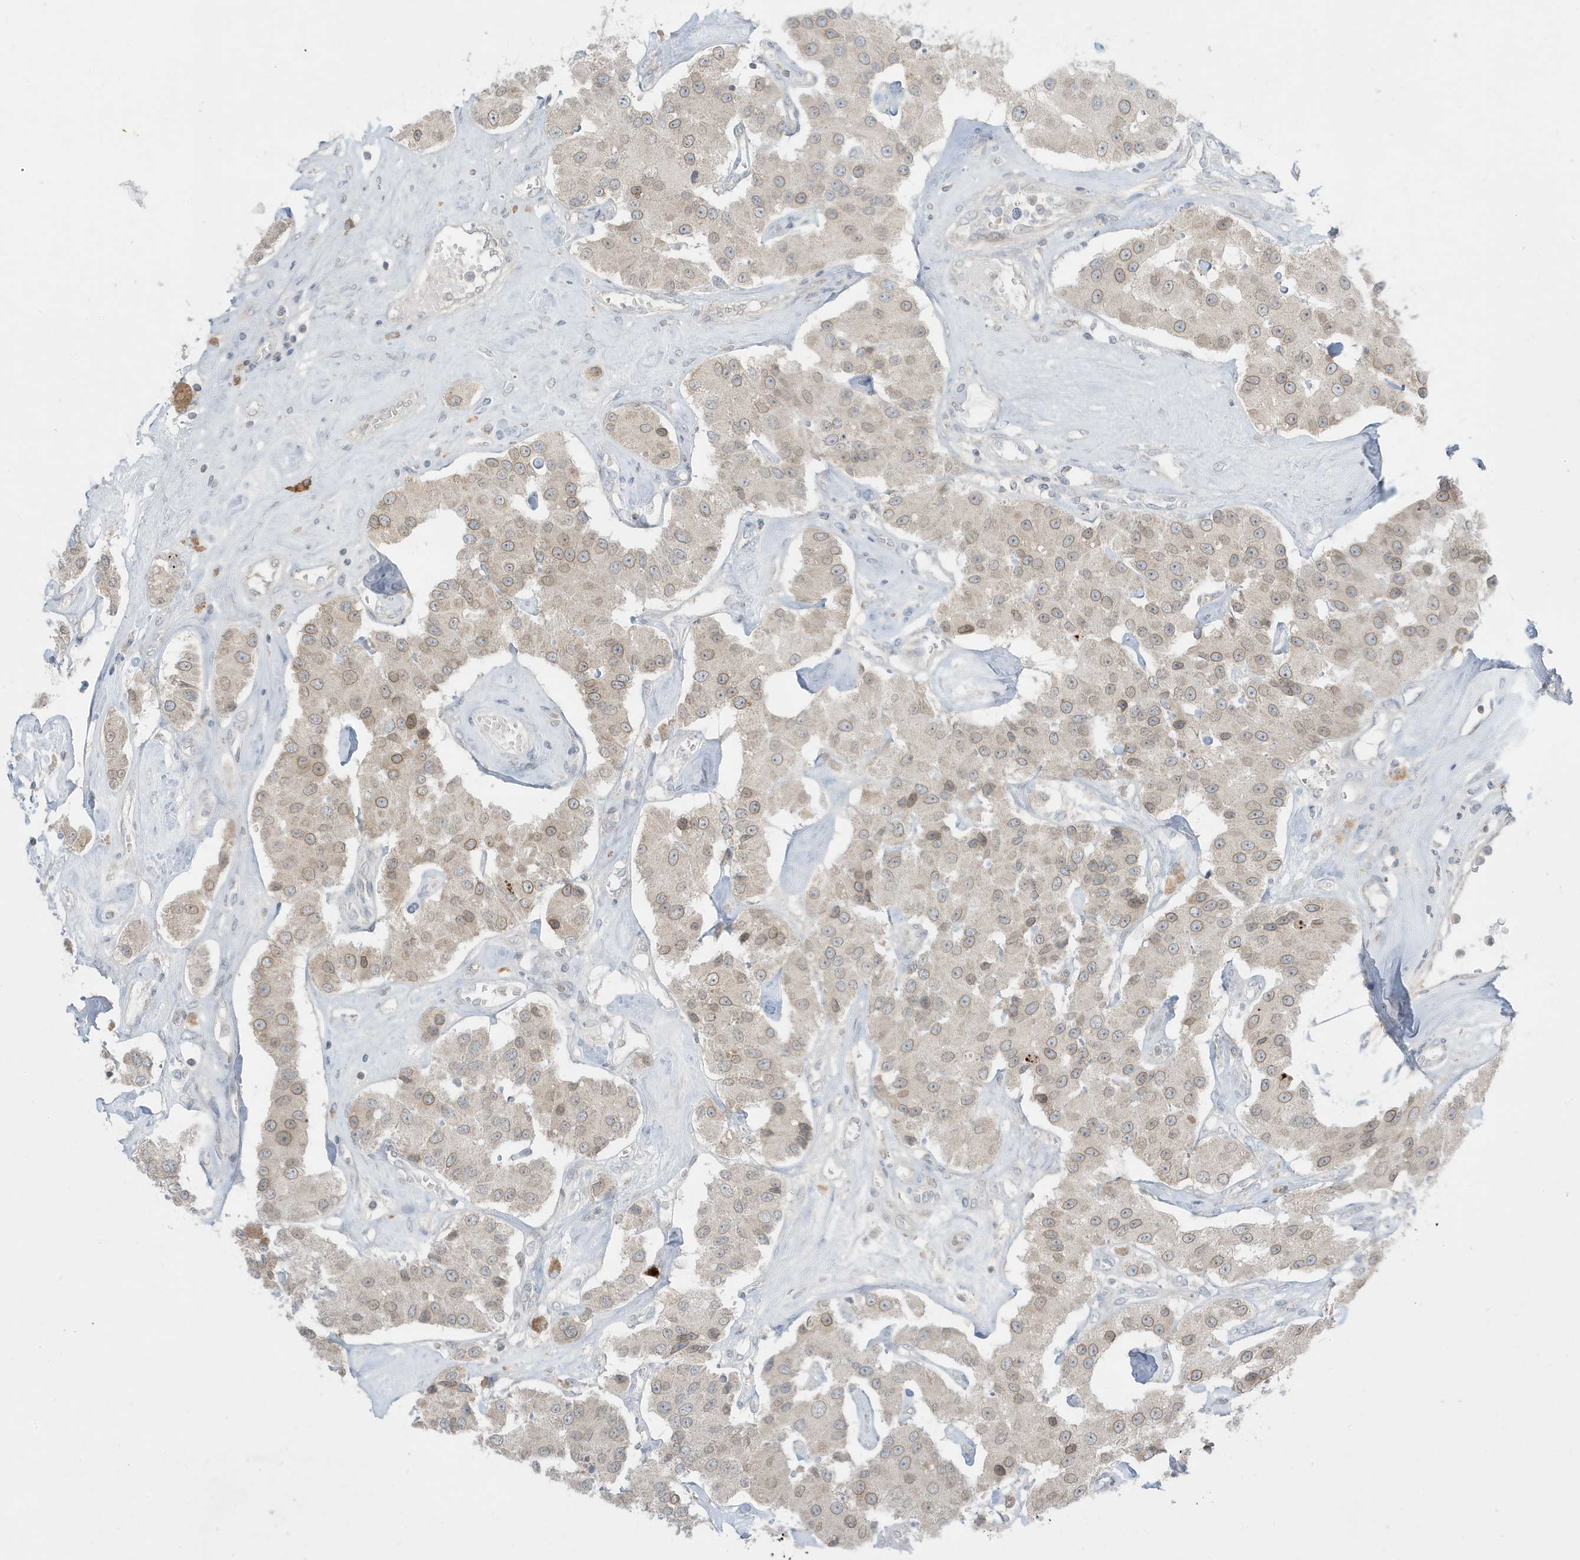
{"staining": {"intensity": "moderate", "quantity": "25%-75%", "location": "cytoplasmic/membranous,nuclear"}, "tissue": "carcinoid", "cell_type": "Tumor cells", "image_type": "cancer", "snomed": [{"axis": "morphology", "description": "Carcinoid, malignant, NOS"}, {"axis": "topography", "description": "Pancreas"}], "caption": "Immunohistochemistry staining of carcinoid, which shows medium levels of moderate cytoplasmic/membranous and nuclear positivity in approximately 25%-75% of tumor cells indicating moderate cytoplasmic/membranous and nuclear protein staining. The staining was performed using DAB (brown) for protein detection and nuclei were counterstained in hematoxylin (blue).", "gene": "FNDC1", "patient": {"sex": "male", "age": 41}}